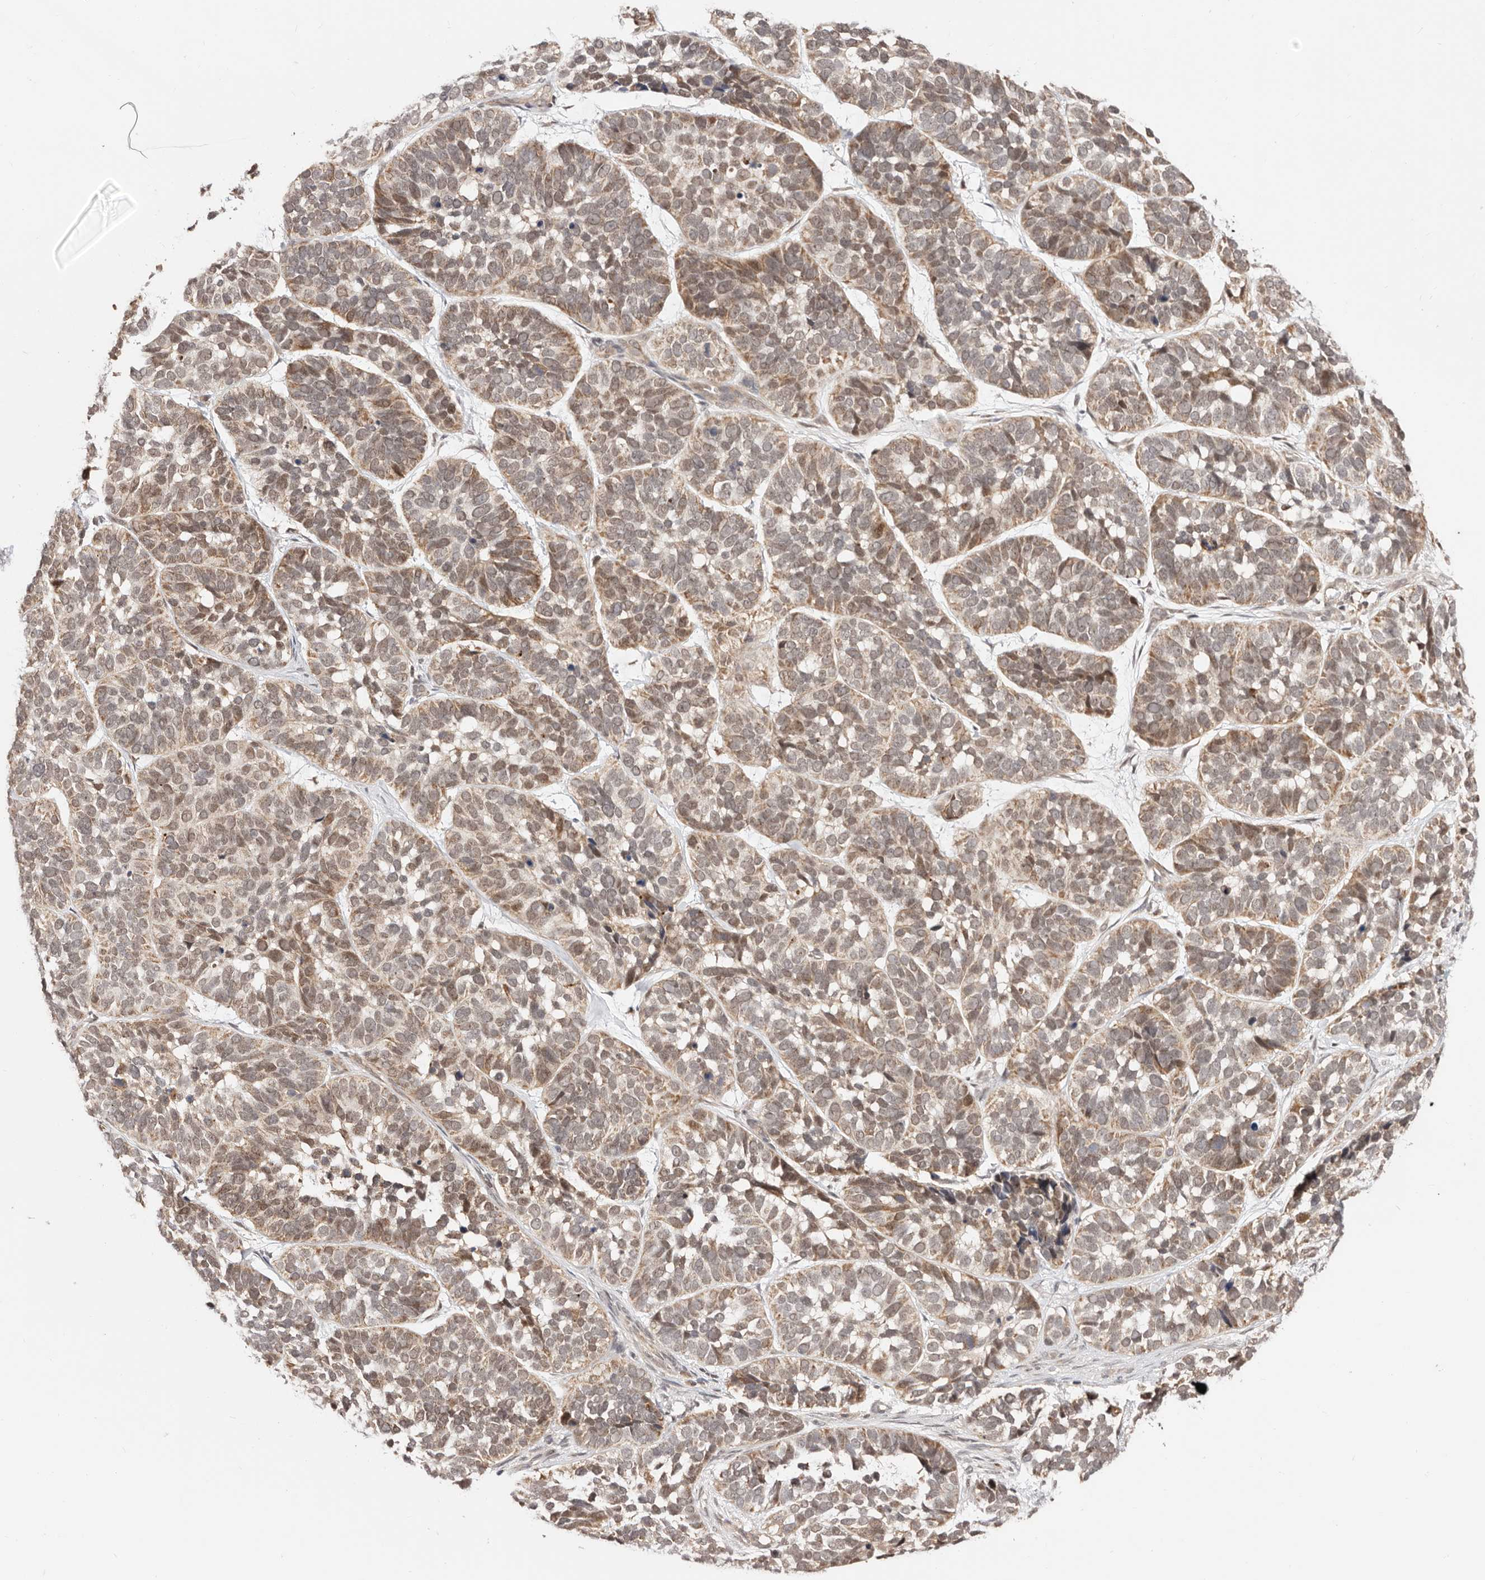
{"staining": {"intensity": "moderate", "quantity": "25%-75%", "location": "cytoplasmic/membranous"}, "tissue": "skin cancer", "cell_type": "Tumor cells", "image_type": "cancer", "snomed": [{"axis": "morphology", "description": "Basal cell carcinoma"}, {"axis": "topography", "description": "Skin"}], "caption": "Protein expression analysis of human skin cancer (basal cell carcinoma) reveals moderate cytoplasmic/membranous positivity in approximately 25%-75% of tumor cells.", "gene": "CTNNBL1", "patient": {"sex": "male", "age": 62}}